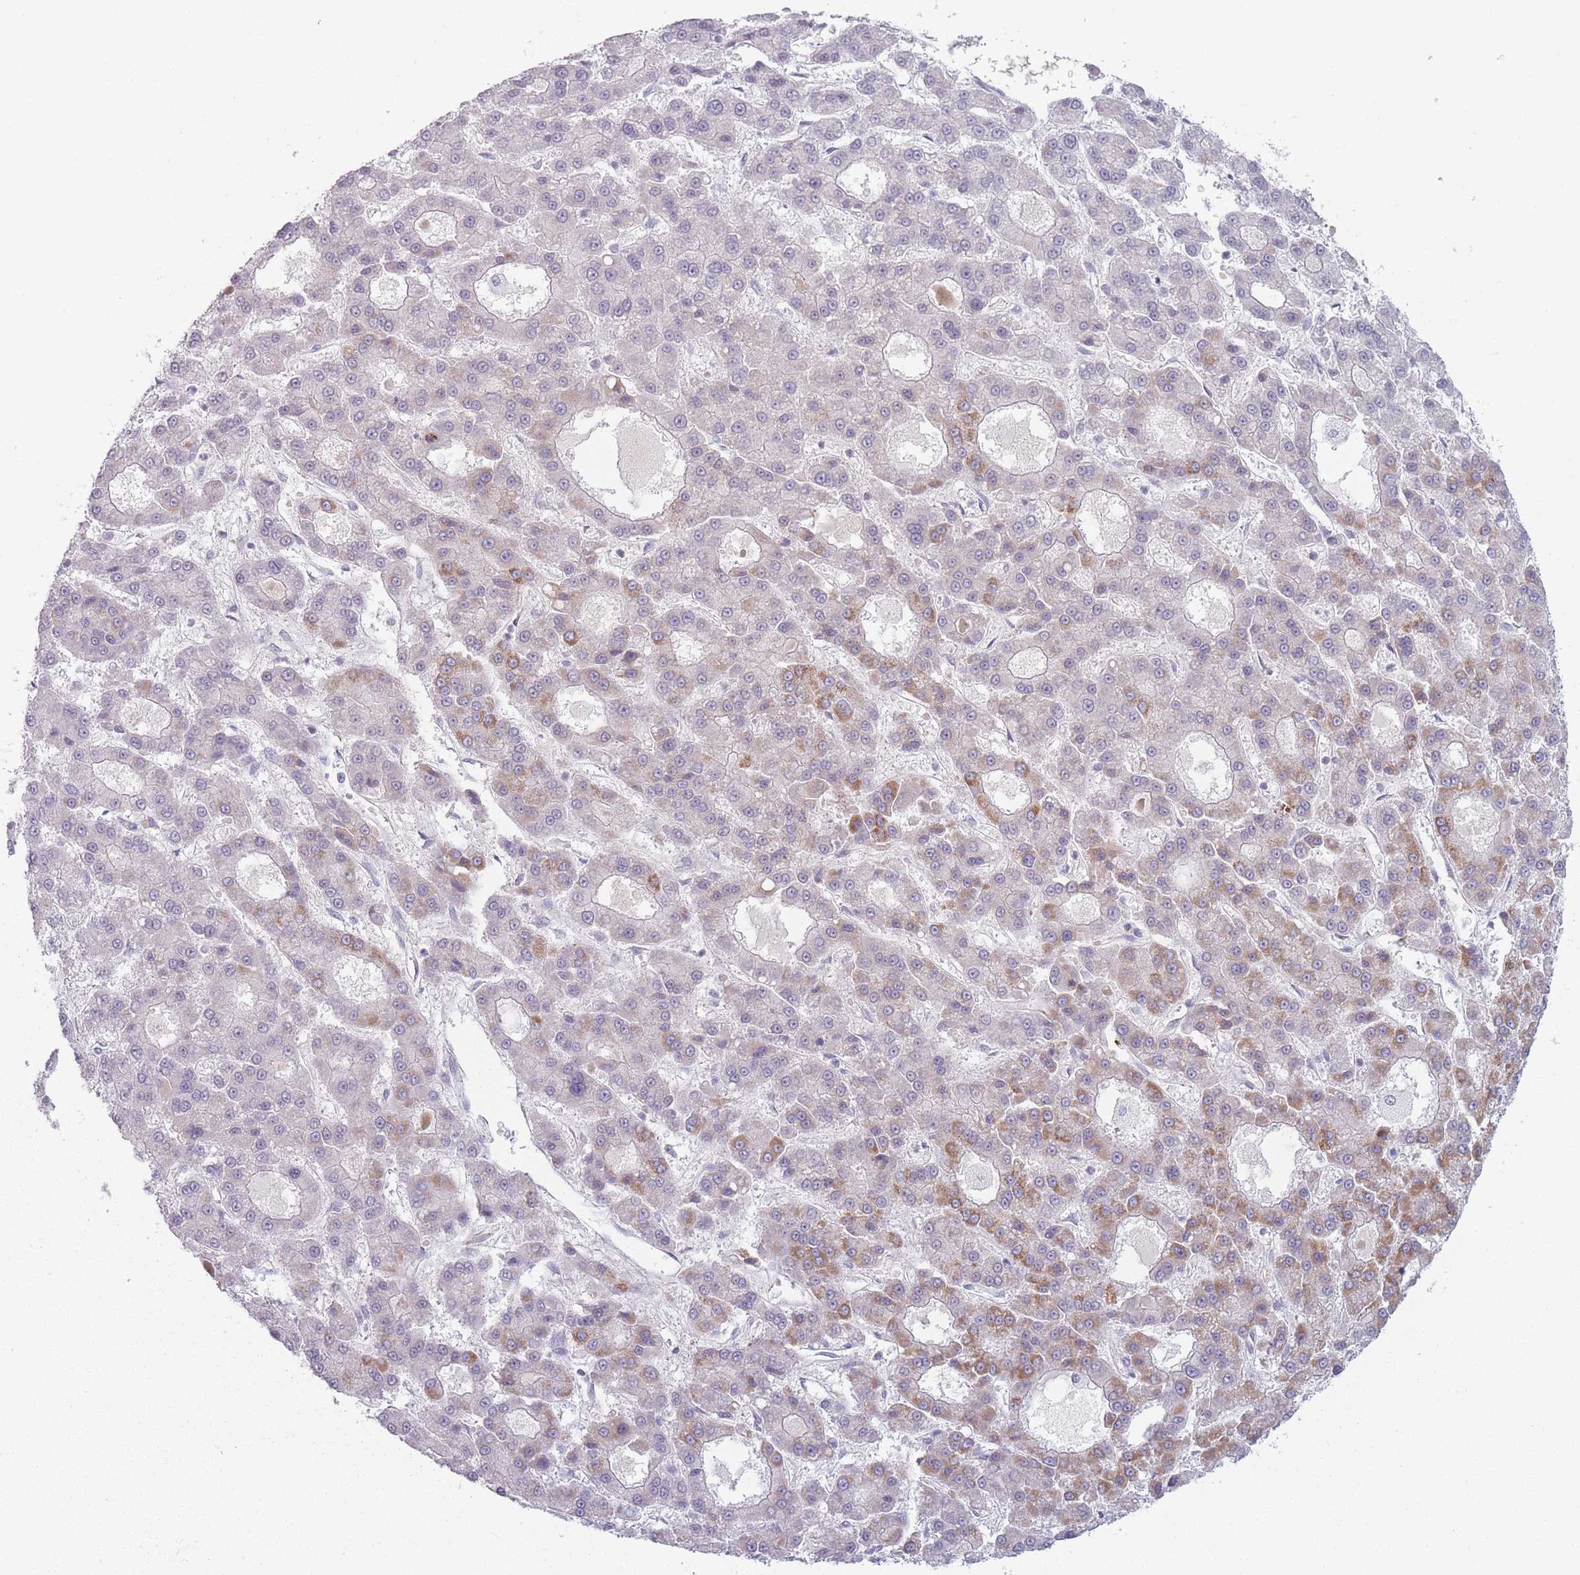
{"staining": {"intensity": "strong", "quantity": "<25%", "location": "cytoplasmic/membranous"}, "tissue": "liver cancer", "cell_type": "Tumor cells", "image_type": "cancer", "snomed": [{"axis": "morphology", "description": "Carcinoma, Hepatocellular, NOS"}, {"axis": "topography", "description": "Liver"}], "caption": "Tumor cells exhibit medium levels of strong cytoplasmic/membranous positivity in about <25% of cells in liver cancer. (DAB IHC, brown staining for protein, blue staining for nuclei).", "gene": "DCHS1", "patient": {"sex": "male", "age": 70}}